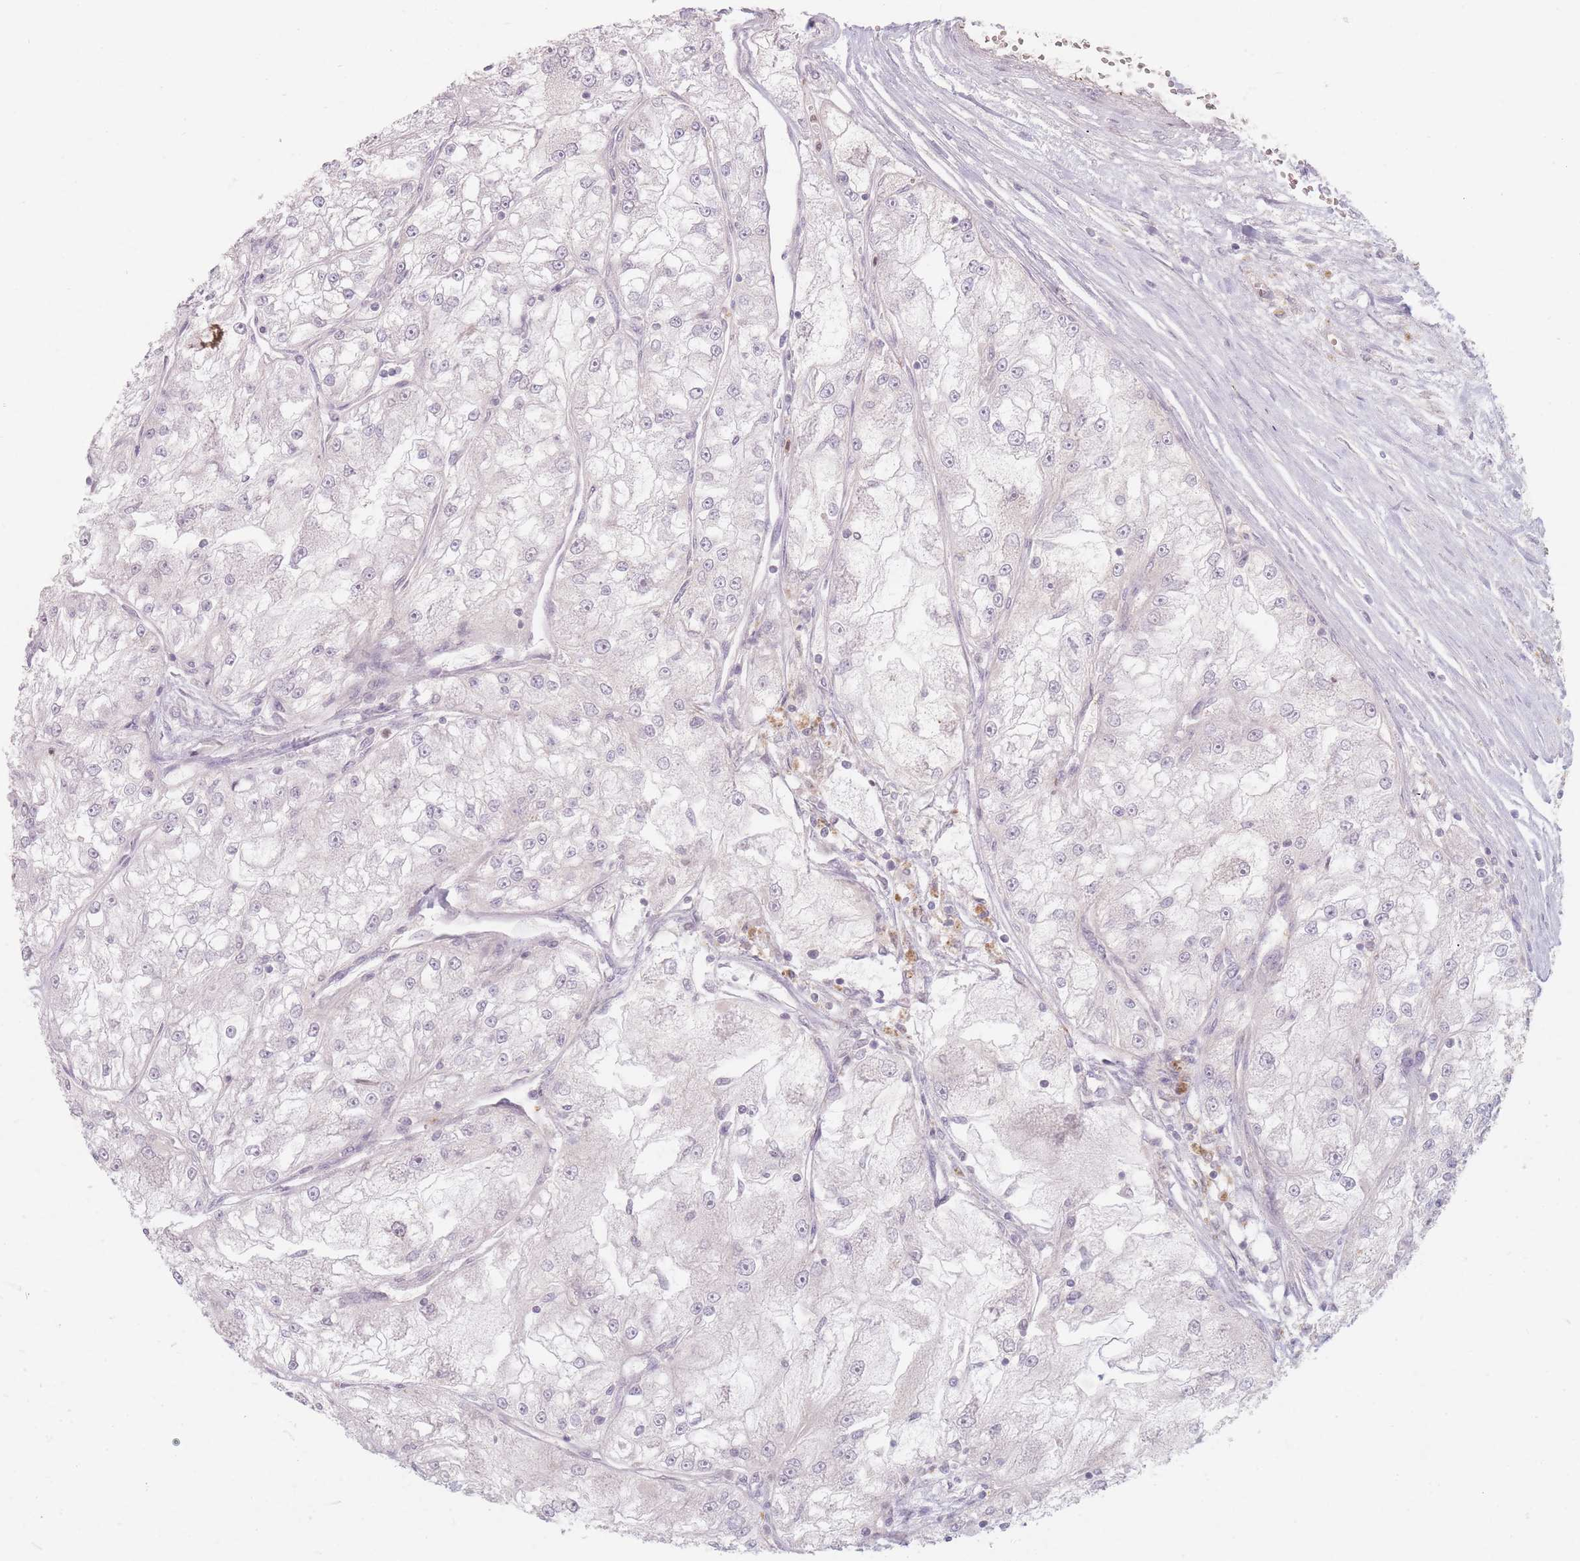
{"staining": {"intensity": "negative", "quantity": "none", "location": "none"}, "tissue": "renal cancer", "cell_type": "Tumor cells", "image_type": "cancer", "snomed": [{"axis": "morphology", "description": "Adenocarcinoma, NOS"}, {"axis": "topography", "description": "Kidney"}], "caption": "Immunohistochemical staining of human renal cancer demonstrates no significant expression in tumor cells. (DAB (3,3'-diaminobenzidine) immunohistochemistry (IHC) visualized using brightfield microscopy, high magnification).", "gene": "CHCHD7", "patient": {"sex": "female", "age": 72}}